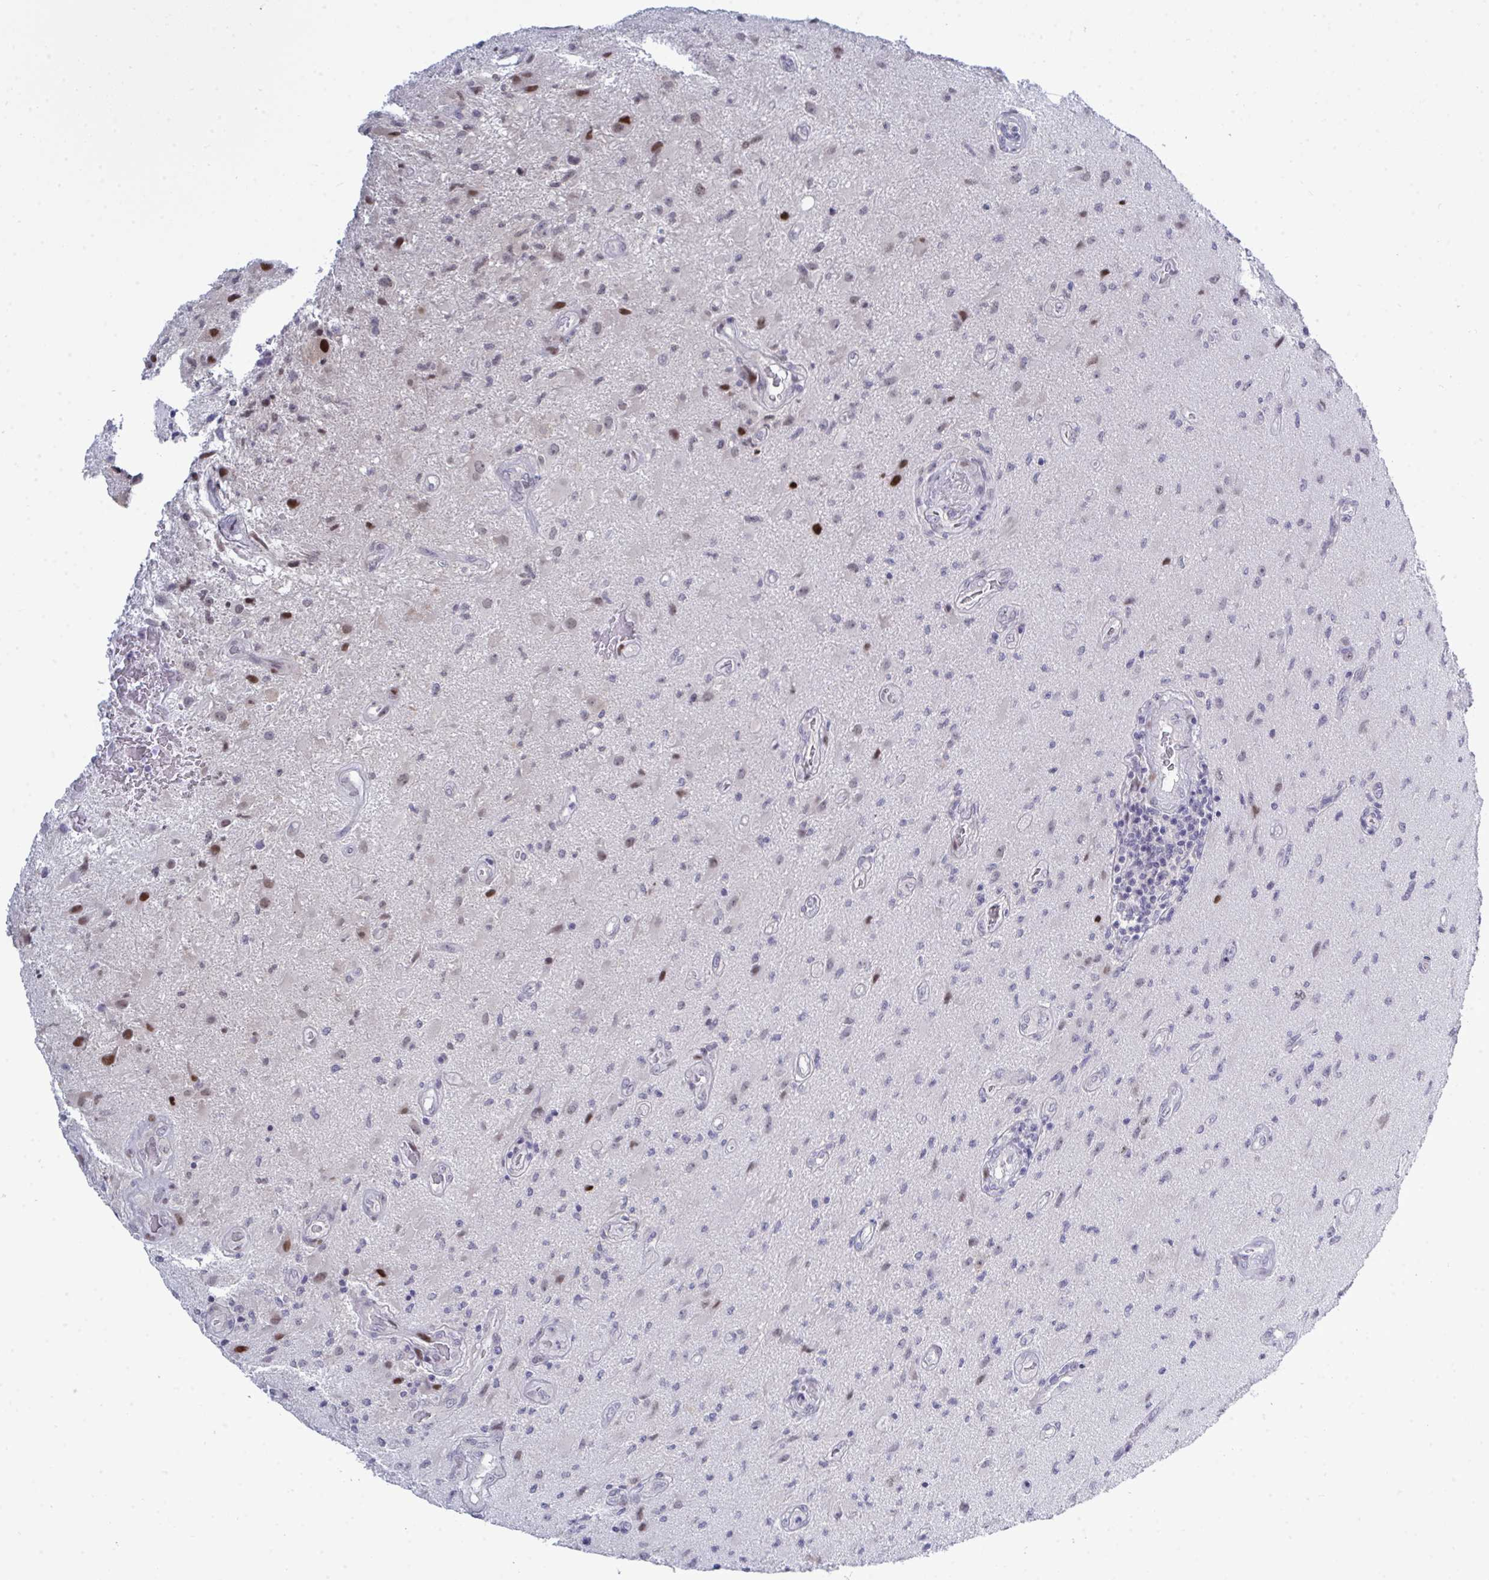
{"staining": {"intensity": "strong", "quantity": "<25%", "location": "nuclear"}, "tissue": "glioma", "cell_type": "Tumor cells", "image_type": "cancer", "snomed": [{"axis": "morphology", "description": "Glioma, malignant, High grade"}, {"axis": "topography", "description": "Brain"}], "caption": "Glioma tissue reveals strong nuclear staining in about <25% of tumor cells", "gene": "TAB1", "patient": {"sex": "male", "age": 67}}